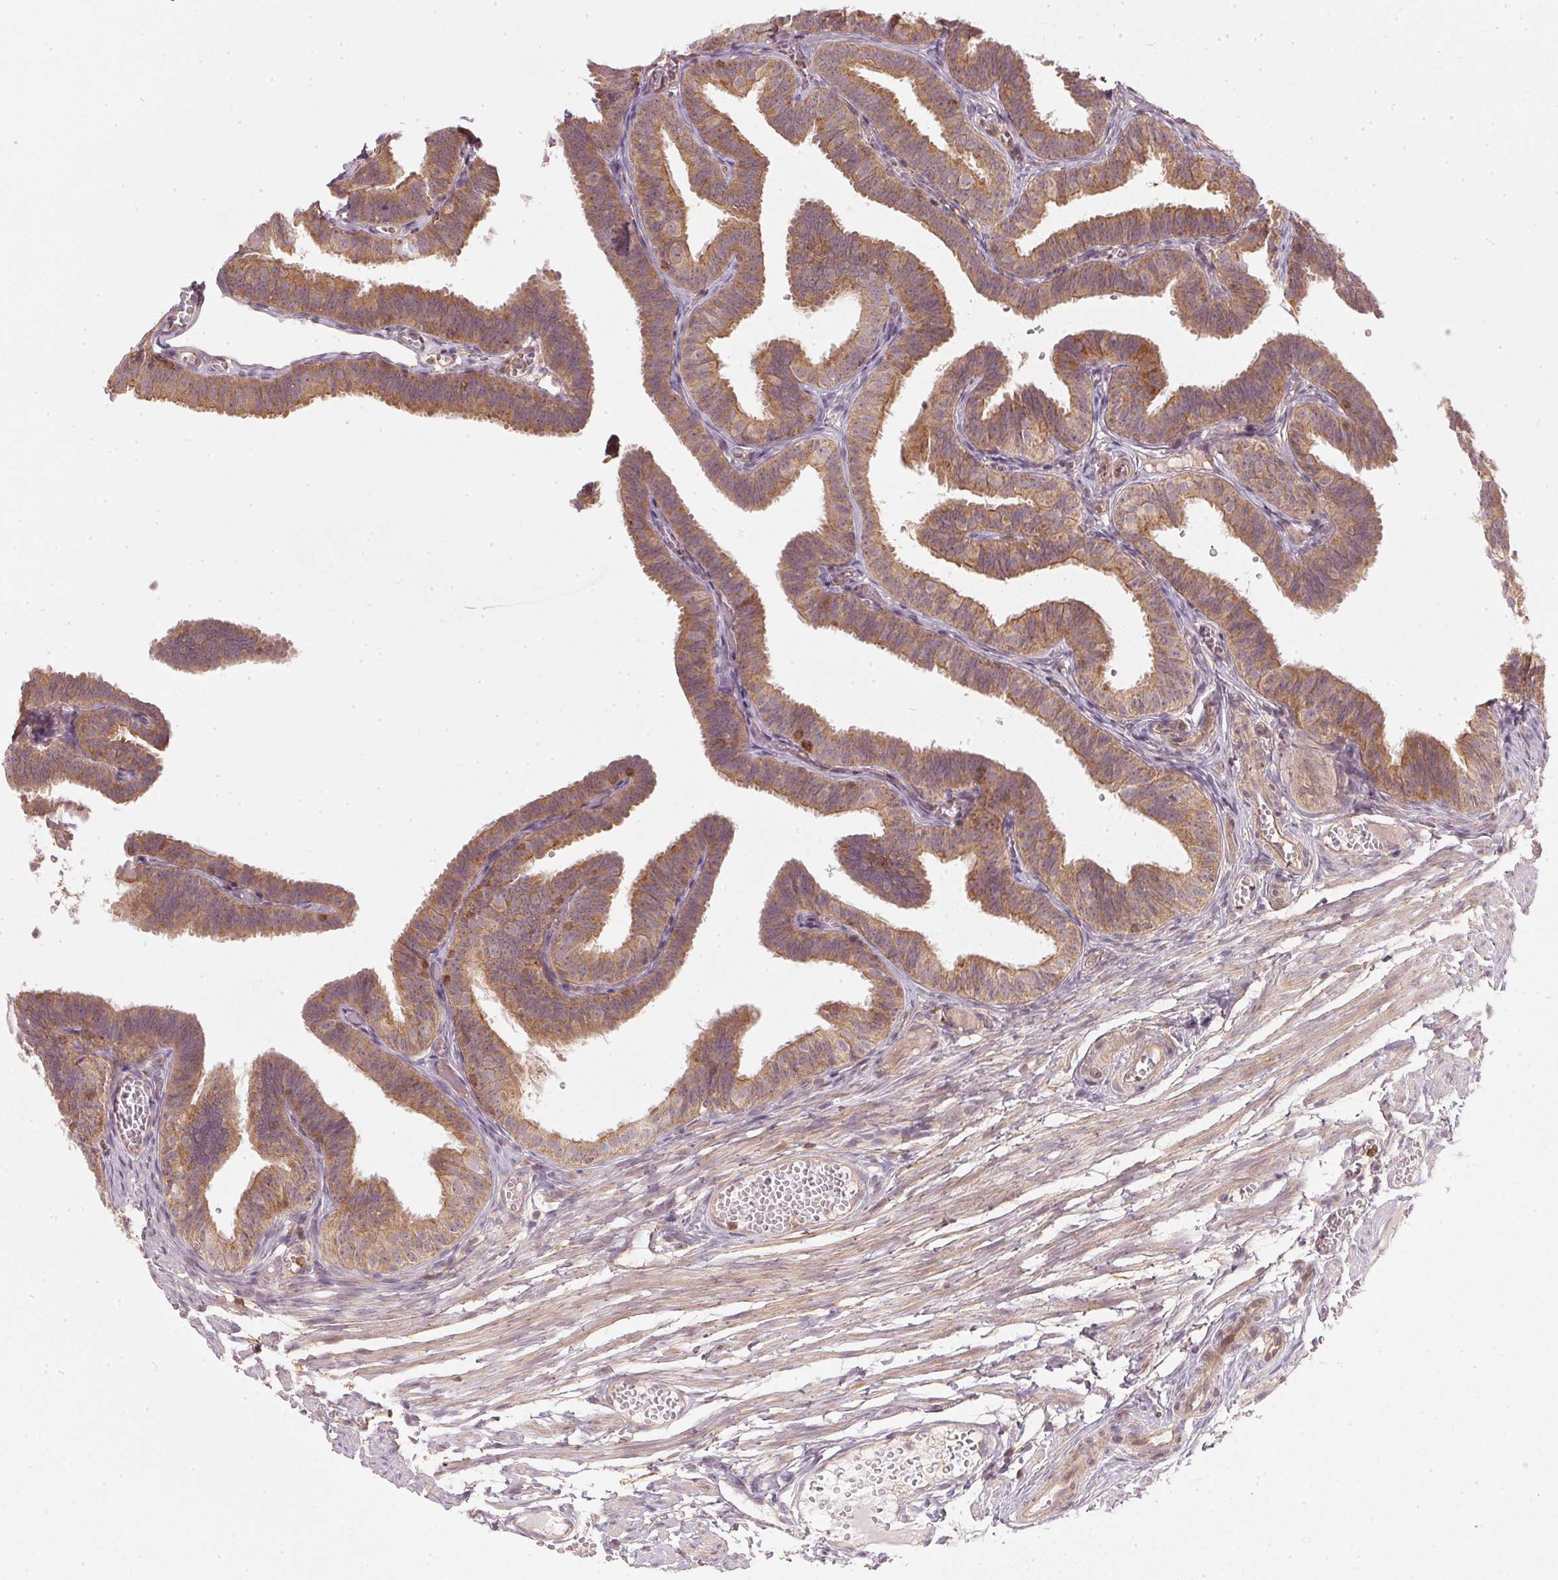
{"staining": {"intensity": "moderate", "quantity": ">75%", "location": "cytoplasmic/membranous"}, "tissue": "fallopian tube", "cell_type": "Glandular cells", "image_type": "normal", "snomed": [{"axis": "morphology", "description": "Normal tissue, NOS"}, {"axis": "topography", "description": "Fallopian tube"}], "caption": "There is medium levels of moderate cytoplasmic/membranous staining in glandular cells of unremarkable fallopian tube, as demonstrated by immunohistochemical staining (brown color).", "gene": "NADK2", "patient": {"sex": "female", "age": 25}}